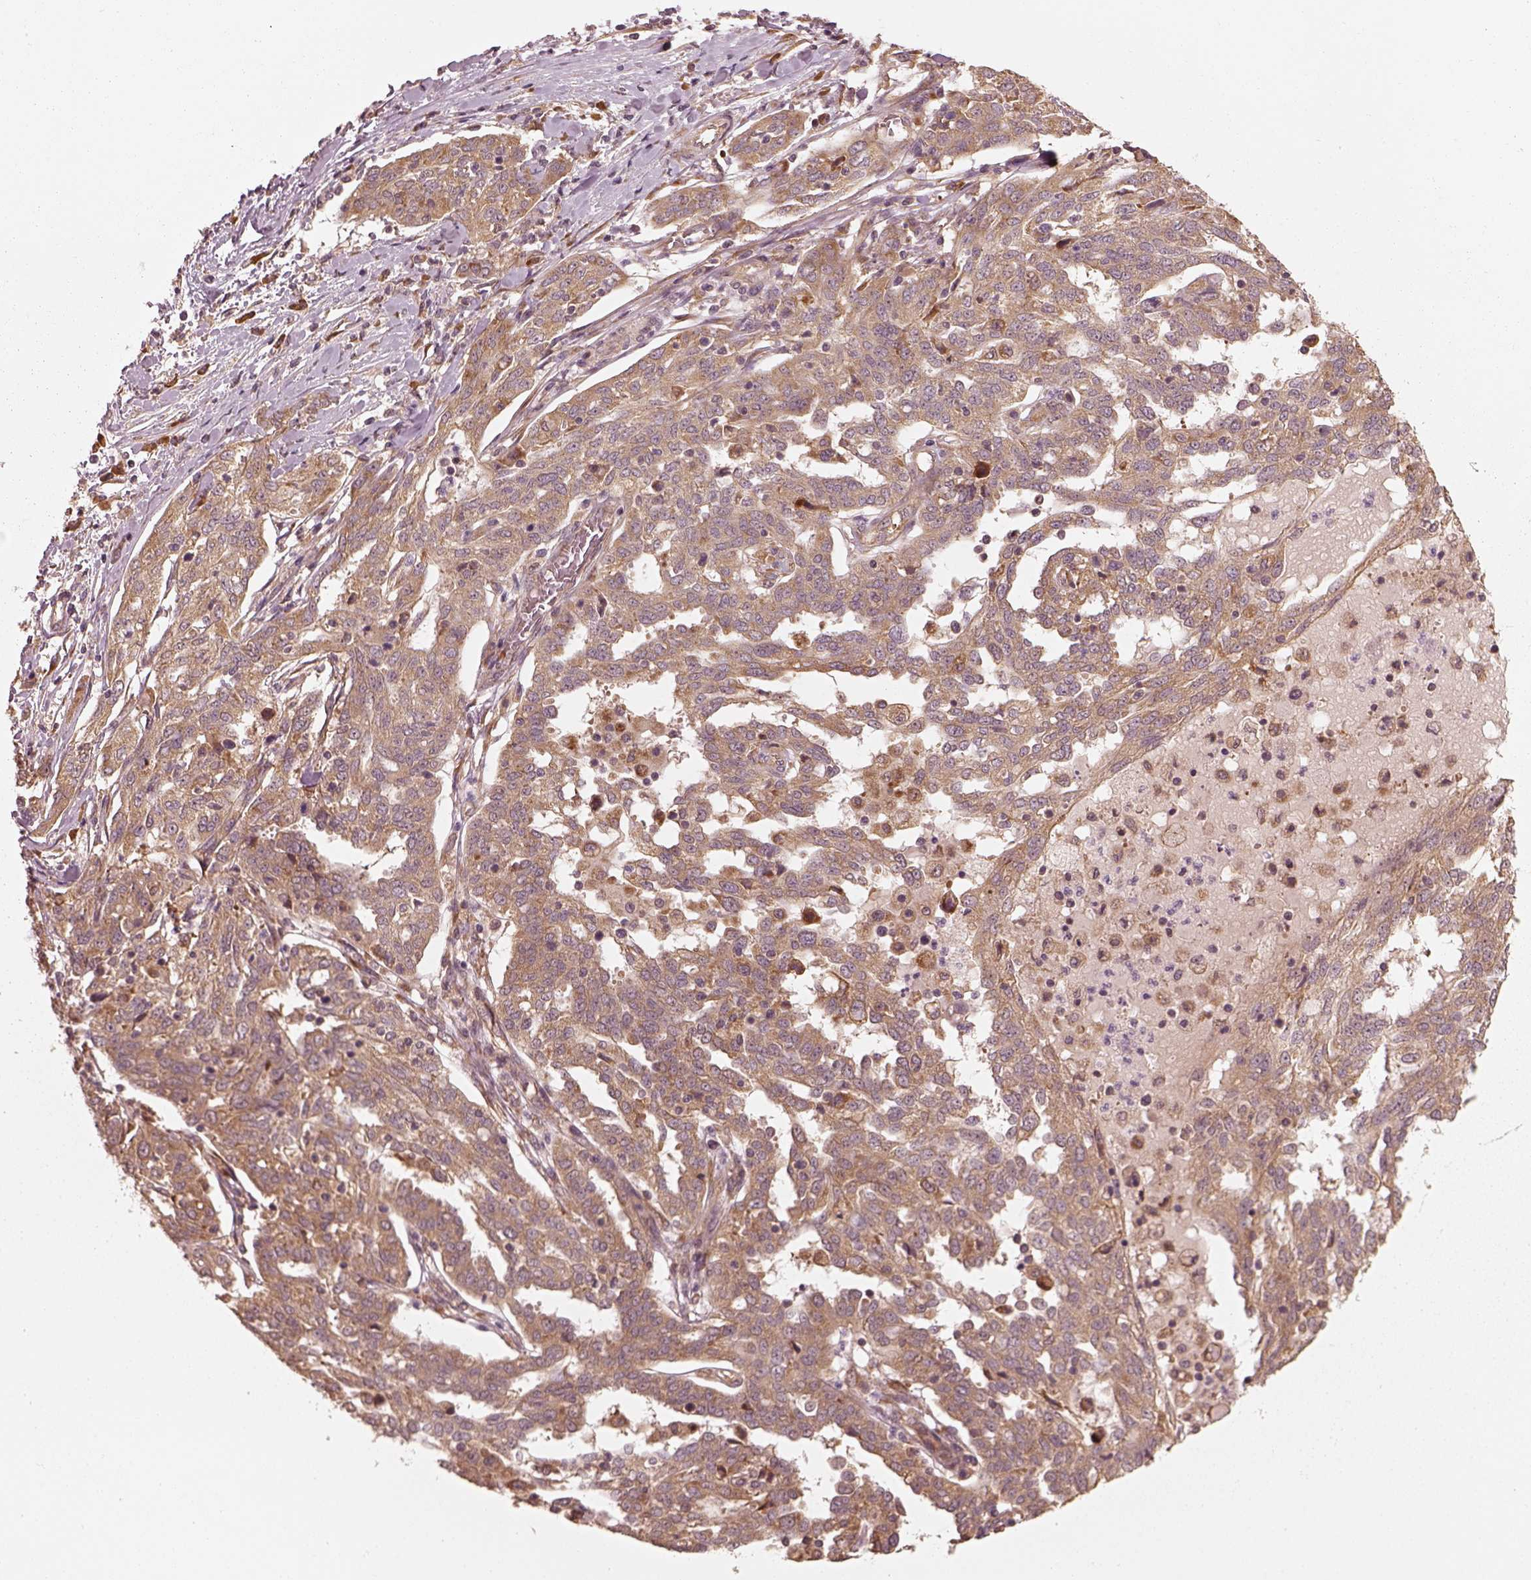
{"staining": {"intensity": "moderate", "quantity": ">75%", "location": "cytoplasmic/membranous"}, "tissue": "ovarian cancer", "cell_type": "Tumor cells", "image_type": "cancer", "snomed": [{"axis": "morphology", "description": "Cystadenocarcinoma, serous, NOS"}, {"axis": "topography", "description": "Ovary"}], "caption": "Ovarian serous cystadenocarcinoma was stained to show a protein in brown. There is medium levels of moderate cytoplasmic/membranous expression in about >75% of tumor cells.", "gene": "RPS5", "patient": {"sex": "female", "age": 67}}